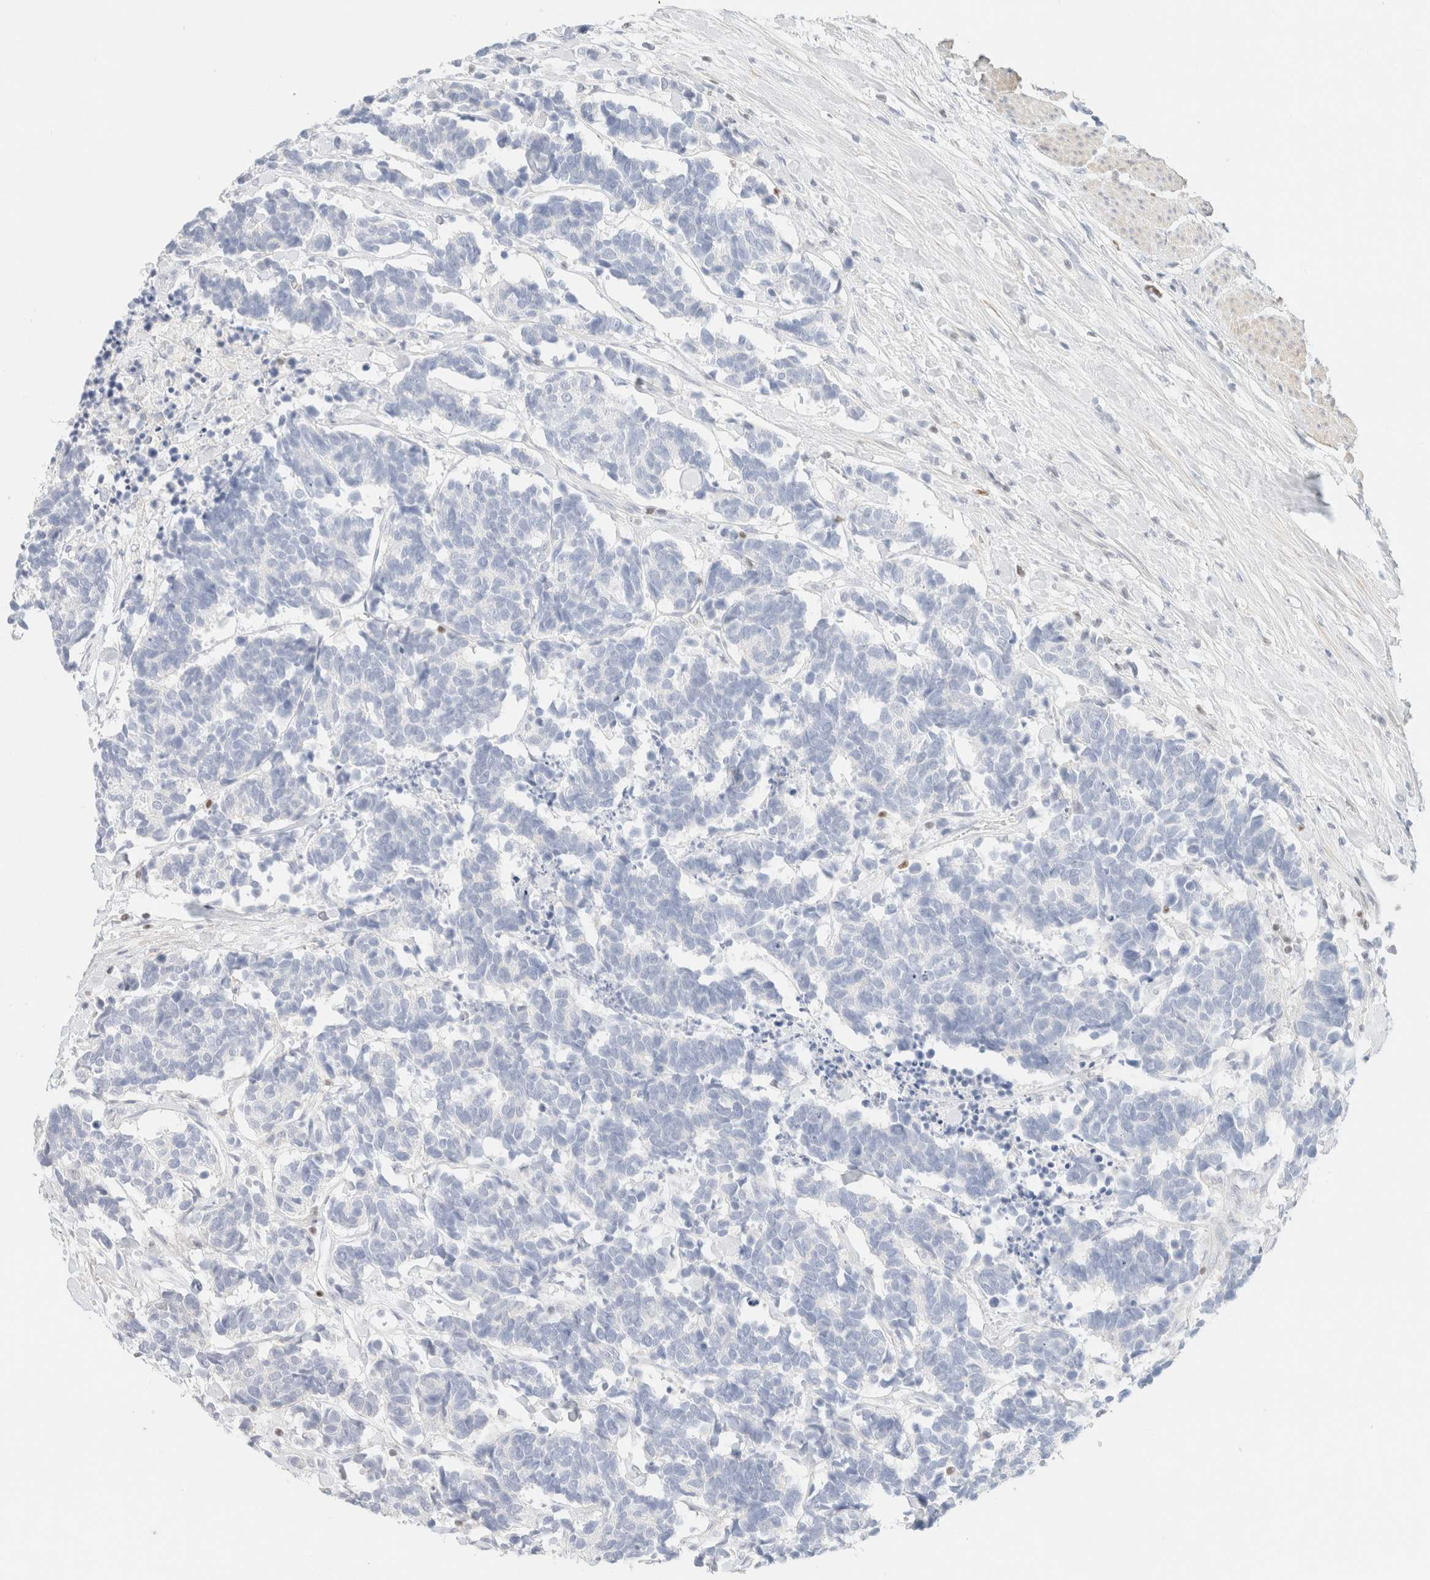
{"staining": {"intensity": "negative", "quantity": "none", "location": "none"}, "tissue": "carcinoid", "cell_type": "Tumor cells", "image_type": "cancer", "snomed": [{"axis": "morphology", "description": "Carcinoma, NOS"}, {"axis": "morphology", "description": "Carcinoid, malignant, NOS"}, {"axis": "topography", "description": "Urinary bladder"}], "caption": "Malignant carcinoid stained for a protein using immunohistochemistry (IHC) demonstrates no staining tumor cells.", "gene": "IKZF3", "patient": {"sex": "male", "age": 57}}